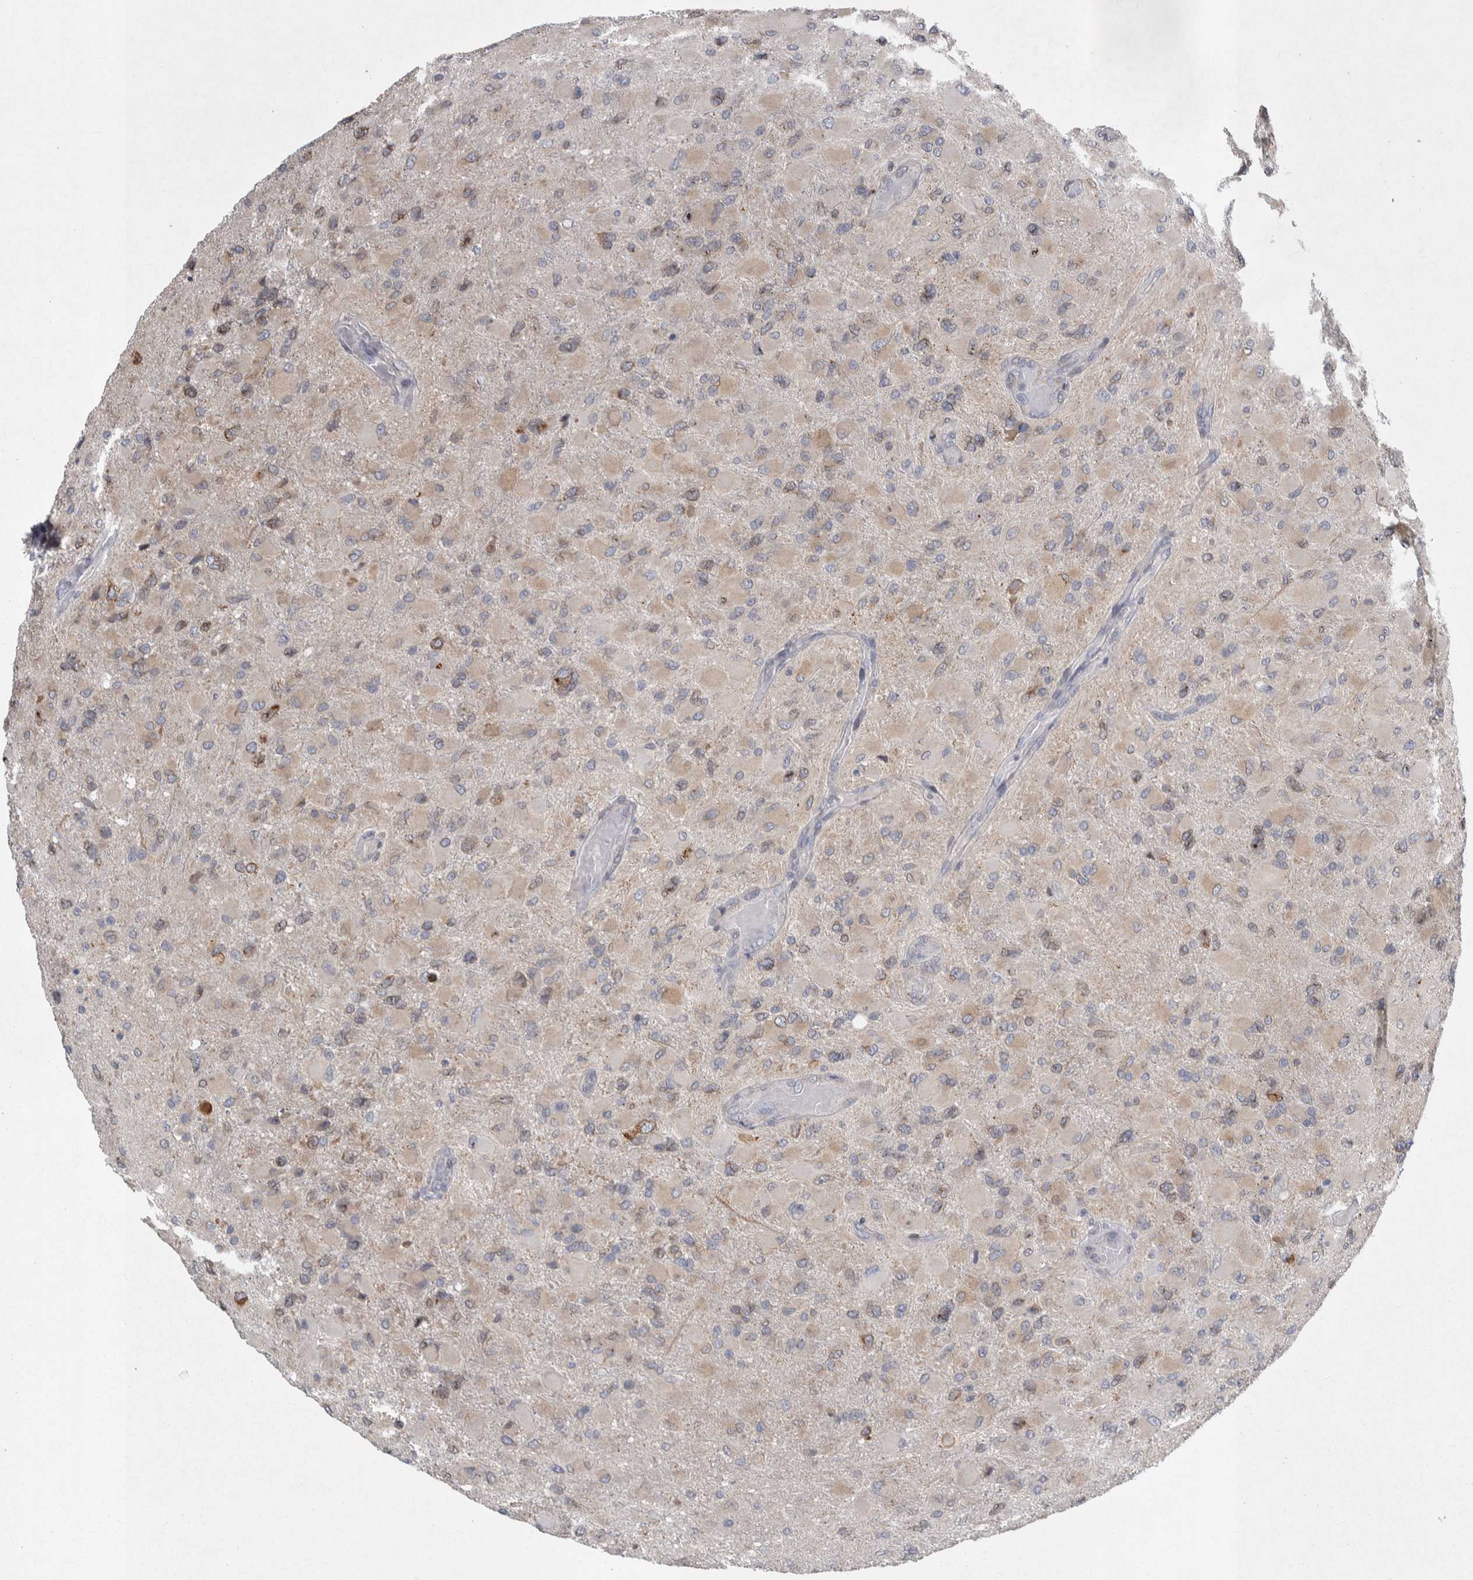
{"staining": {"intensity": "weak", "quantity": "25%-75%", "location": "cytoplasmic/membranous"}, "tissue": "glioma", "cell_type": "Tumor cells", "image_type": "cancer", "snomed": [{"axis": "morphology", "description": "Glioma, malignant, High grade"}, {"axis": "topography", "description": "Cerebral cortex"}], "caption": "A high-resolution image shows immunohistochemistry staining of malignant glioma (high-grade), which shows weak cytoplasmic/membranous staining in about 25%-75% of tumor cells.", "gene": "SIGMAR1", "patient": {"sex": "female", "age": 36}}